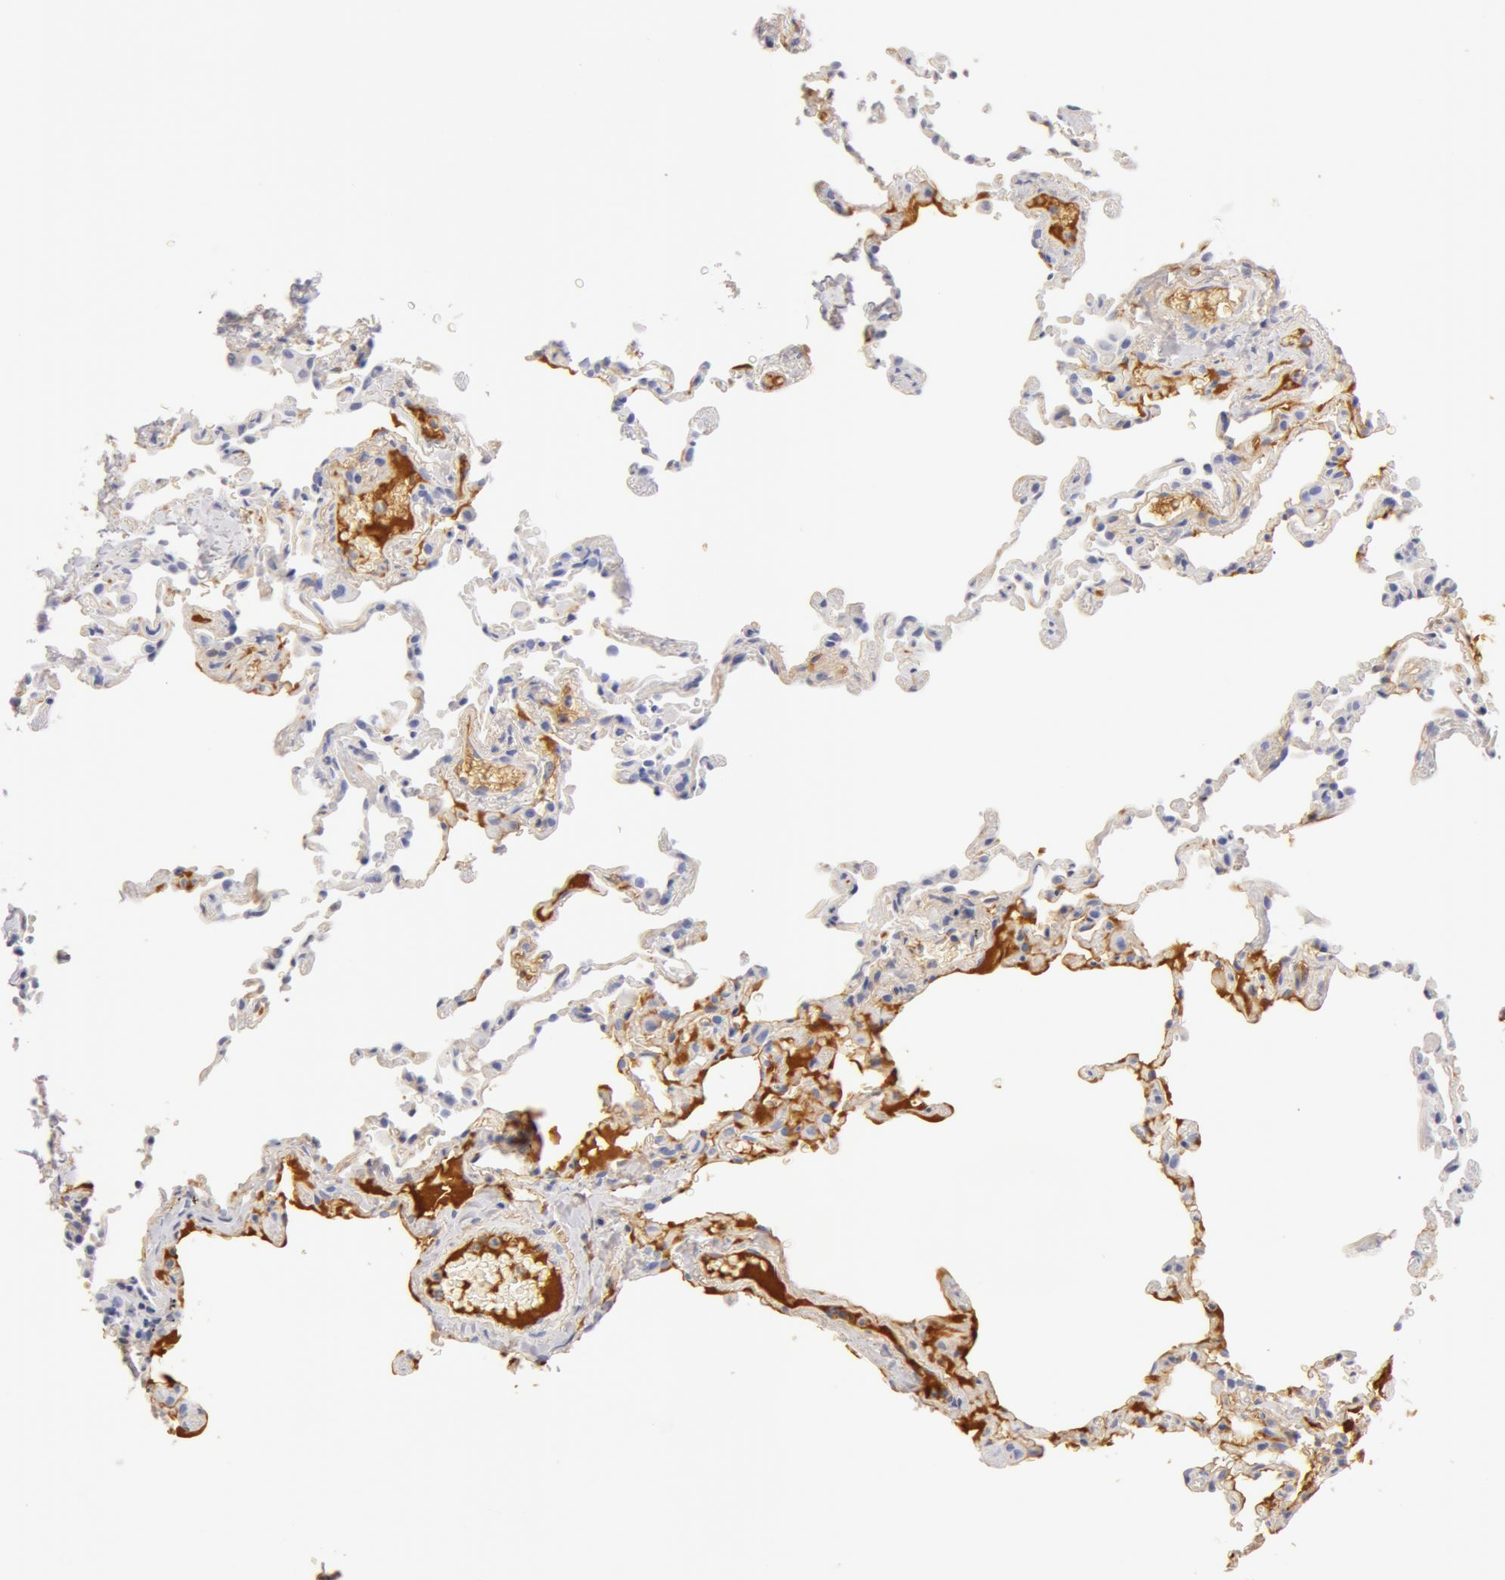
{"staining": {"intensity": "weak", "quantity": "25%-75%", "location": "cytoplasmic/membranous"}, "tissue": "lung", "cell_type": "Alveolar cells", "image_type": "normal", "snomed": [{"axis": "morphology", "description": "Normal tissue, NOS"}, {"axis": "topography", "description": "Lung"}], "caption": "Protein staining of unremarkable lung demonstrates weak cytoplasmic/membranous expression in approximately 25%-75% of alveolar cells.", "gene": "GC", "patient": {"sex": "female", "age": 61}}